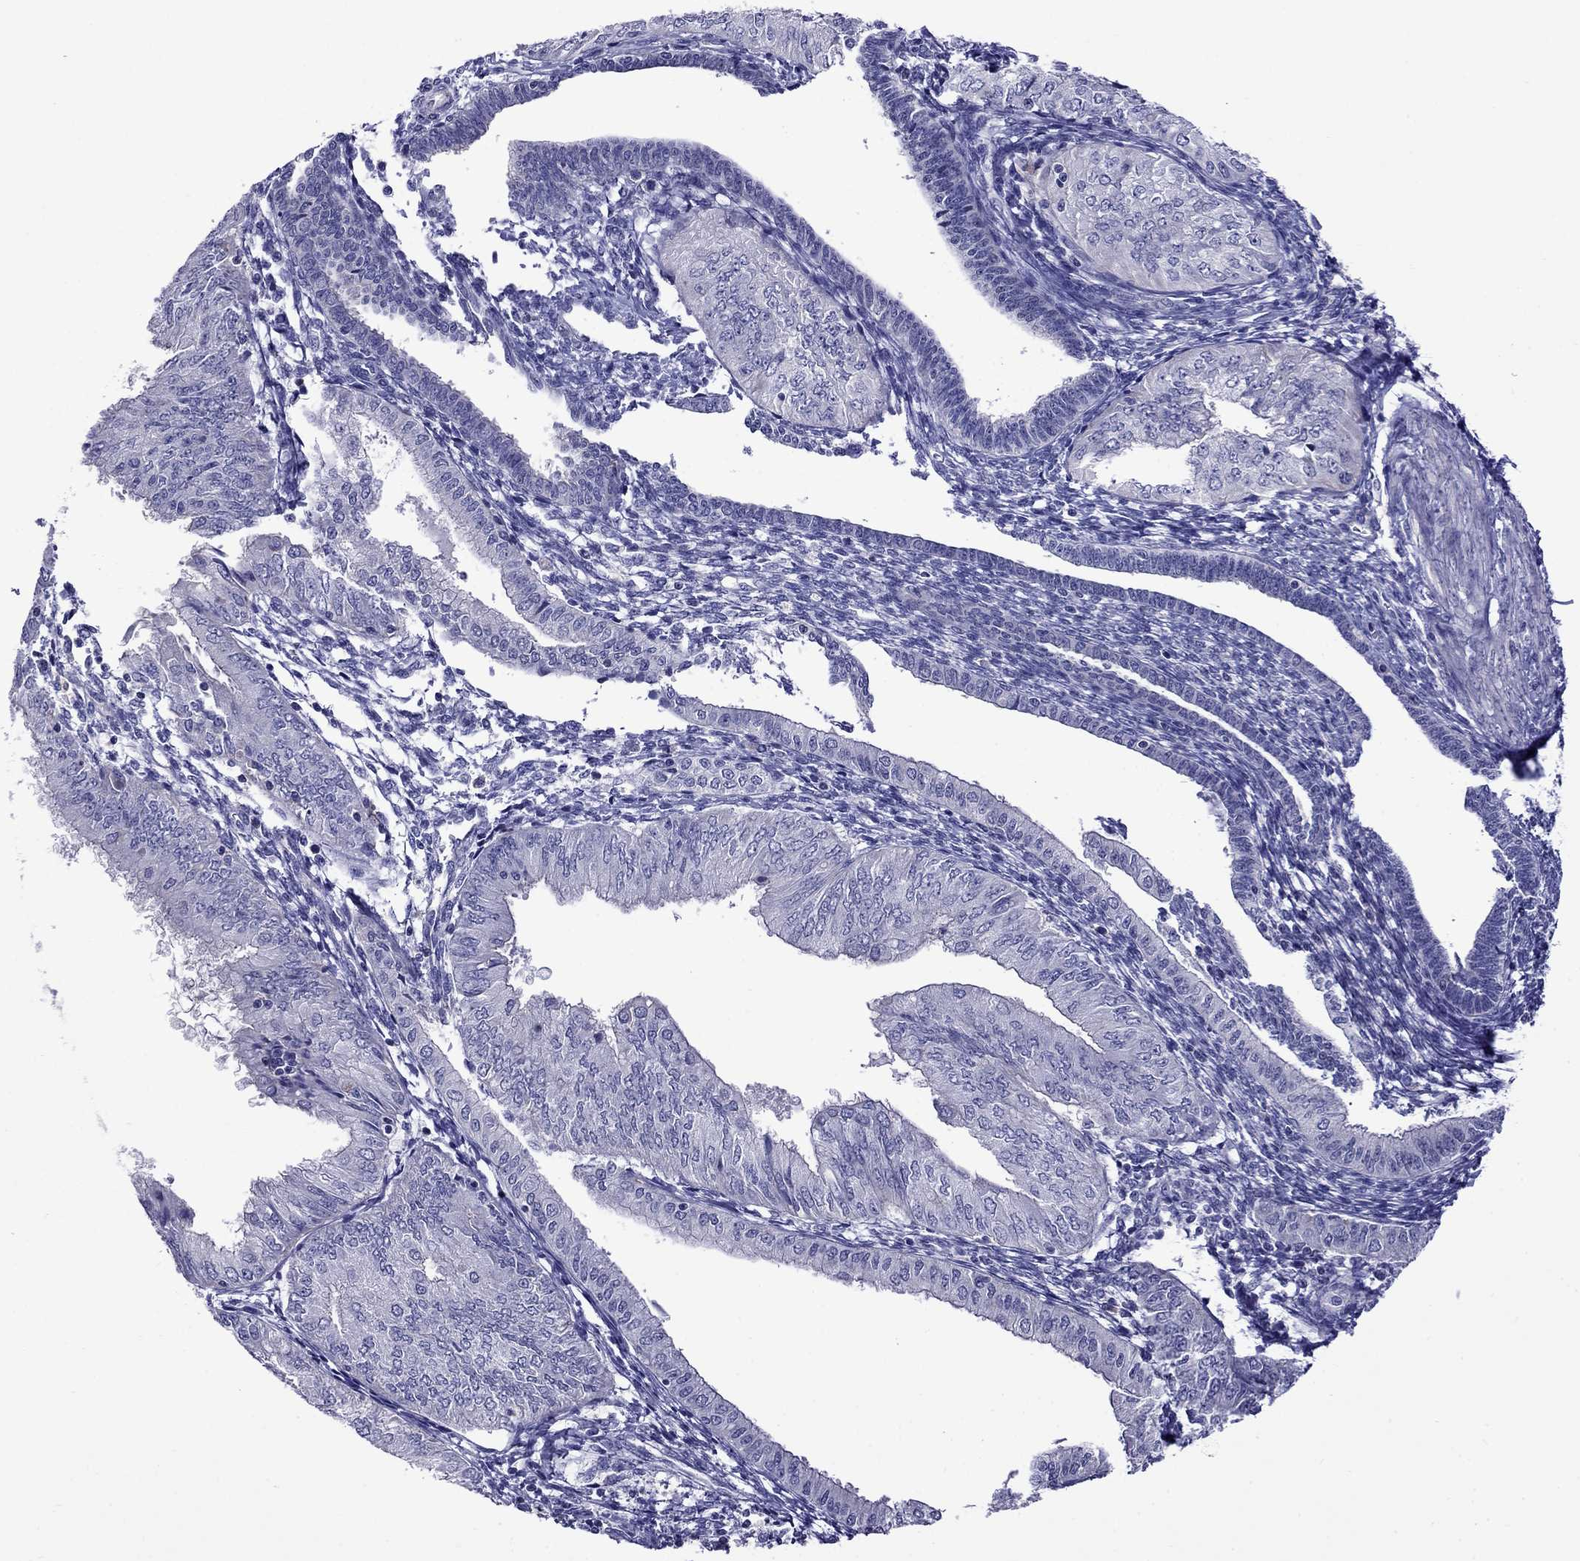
{"staining": {"intensity": "negative", "quantity": "none", "location": "none"}, "tissue": "endometrial cancer", "cell_type": "Tumor cells", "image_type": "cancer", "snomed": [{"axis": "morphology", "description": "Adenocarcinoma, NOS"}, {"axis": "topography", "description": "Endometrium"}], "caption": "Immunohistochemistry micrograph of human endometrial cancer (adenocarcinoma) stained for a protein (brown), which displays no staining in tumor cells.", "gene": "STAR", "patient": {"sex": "female", "age": 53}}